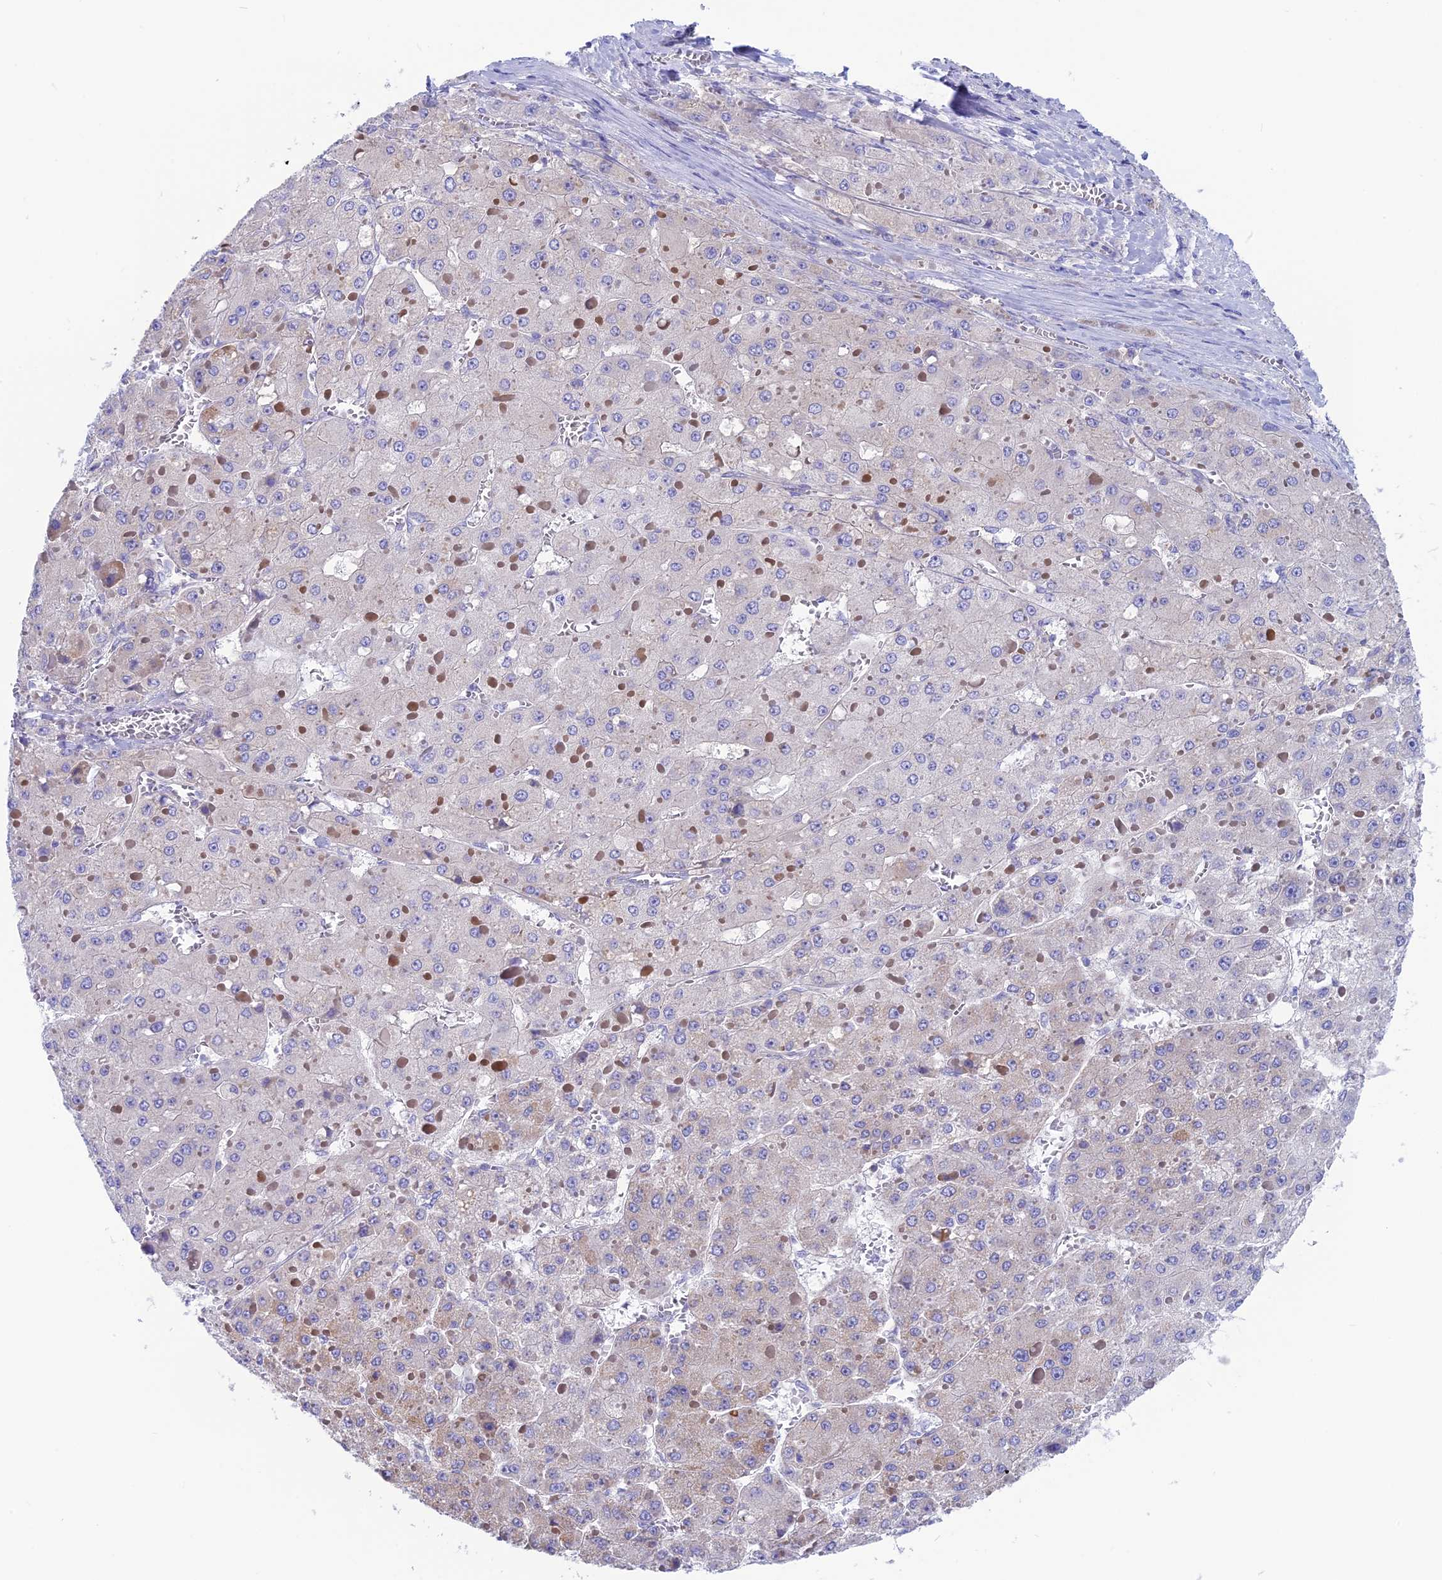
{"staining": {"intensity": "negative", "quantity": "none", "location": "none"}, "tissue": "liver cancer", "cell_type": "Tumor cells", "image_type": "cancer", "snomed": [{"axis": "morphology", "description": "Carcinoma, Hepatocellular, NOS"}, {"axis": "topography", "description": "Liver"}], "caption": "The immunohistochemistry (IHC) micrograph has no significant expression in tumor cells of liver cancer tissue.", "gene": "LZTFL1", "patient": {"sex": "female", "age": 73}}